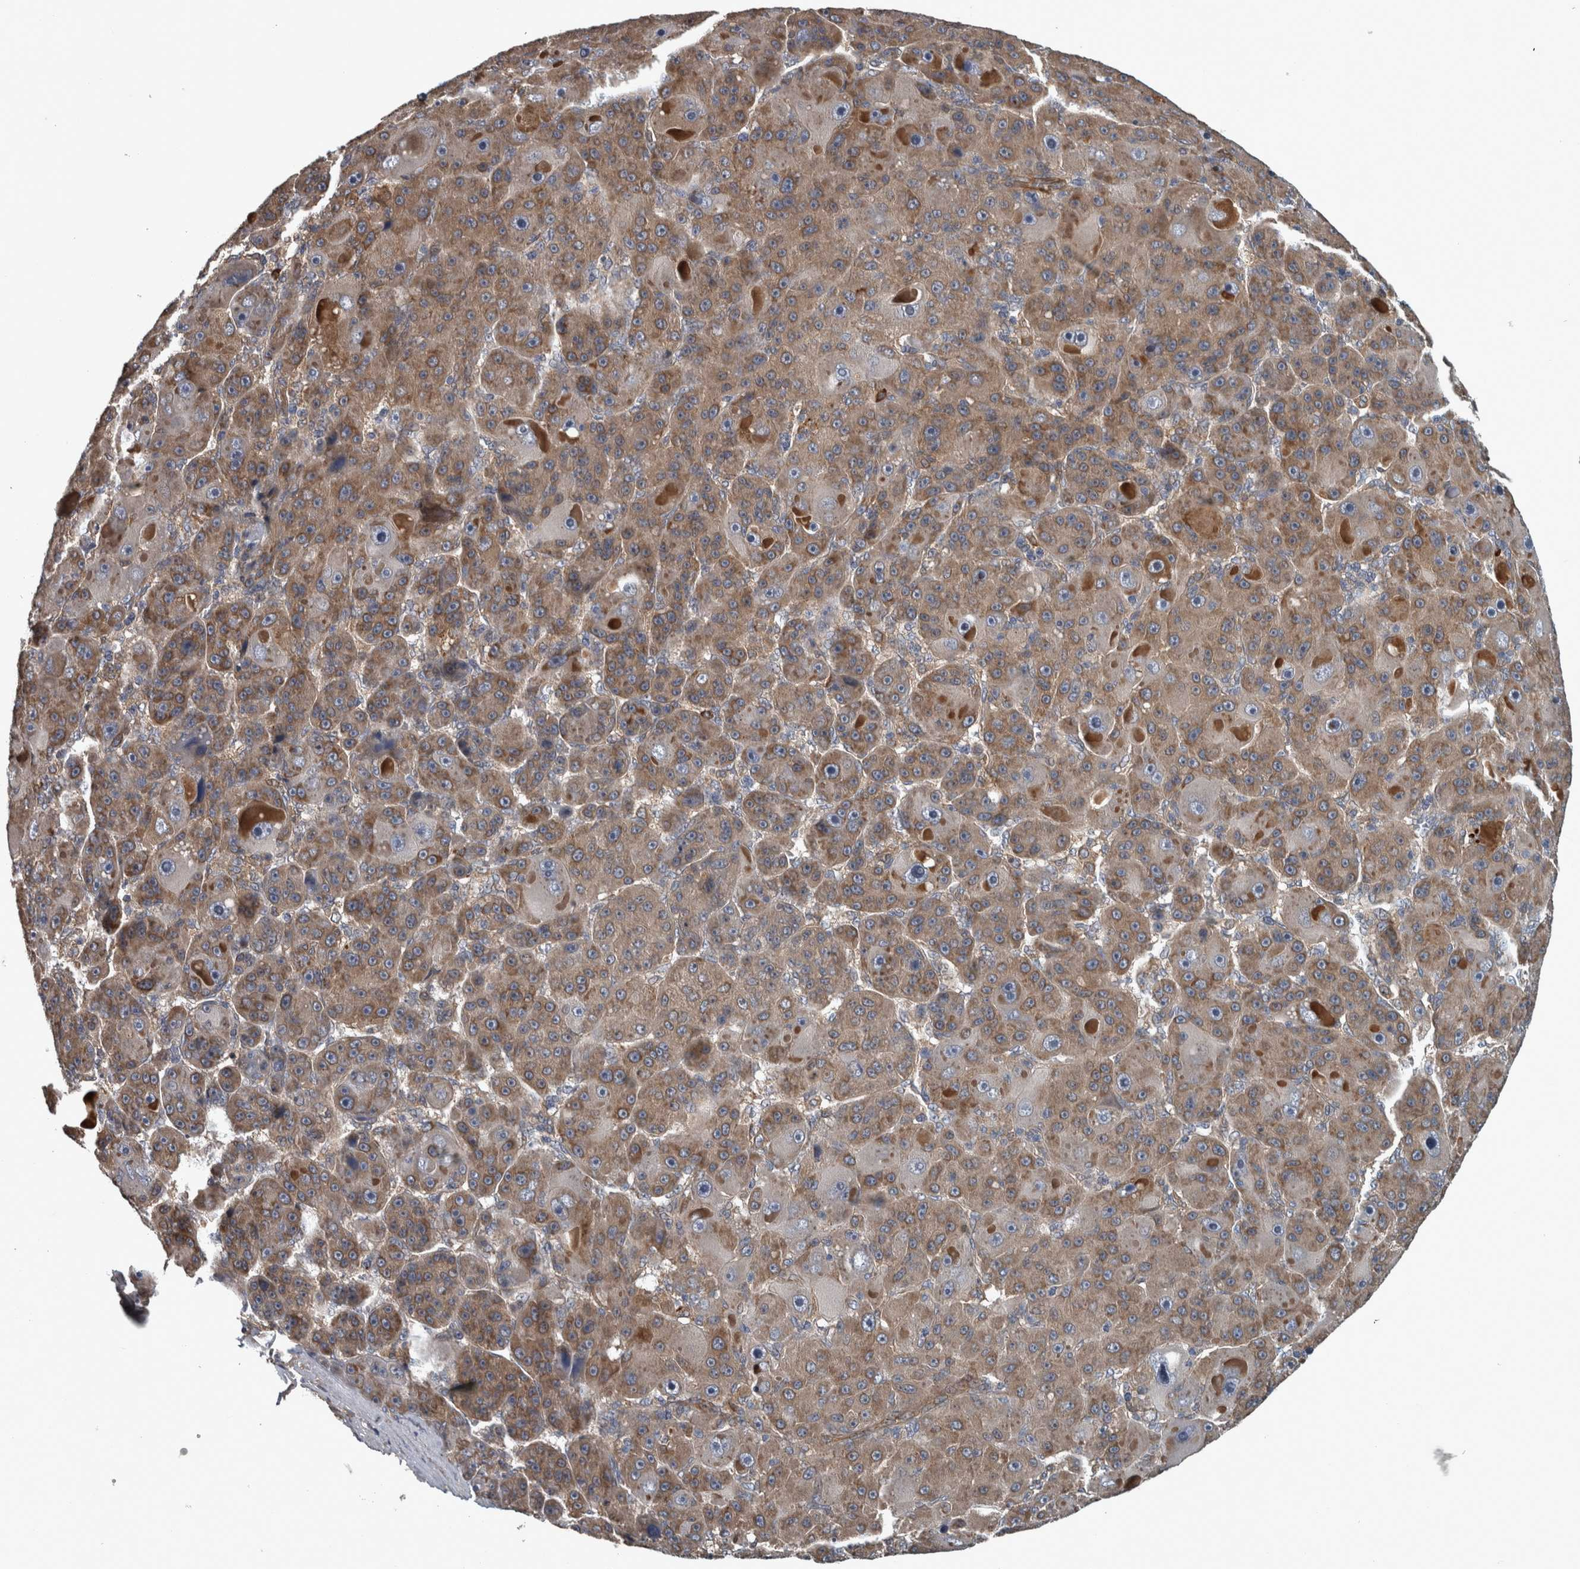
{"staining": {"intensity": "moderate", "quantity": ">75%", "location": "cytoplasmic/membranous"}, "tissue": "liver cancer", "cell_type": "Tumor cells", "image_type": "cancer", "snomed": [{"axis": "morphology", "description": "Carcinoma, Hepatocellular, NOS"}, {"axis": "topography", "description": "Liver"}], "caption": "Liver hepatocellular carcinoma stained with DAB (3,3'-diaminobenzidine) IHC demonstrates medium levels of moderate cytoplasmic/membranous positivity in about >75% of tumor cells. (Stains: DAB in brown, nuclei in blue, Microscopy: brightfield microscopy at high magnification).", "gene": "EXOC8", "patient": {"sex": "male", "age": 76}}